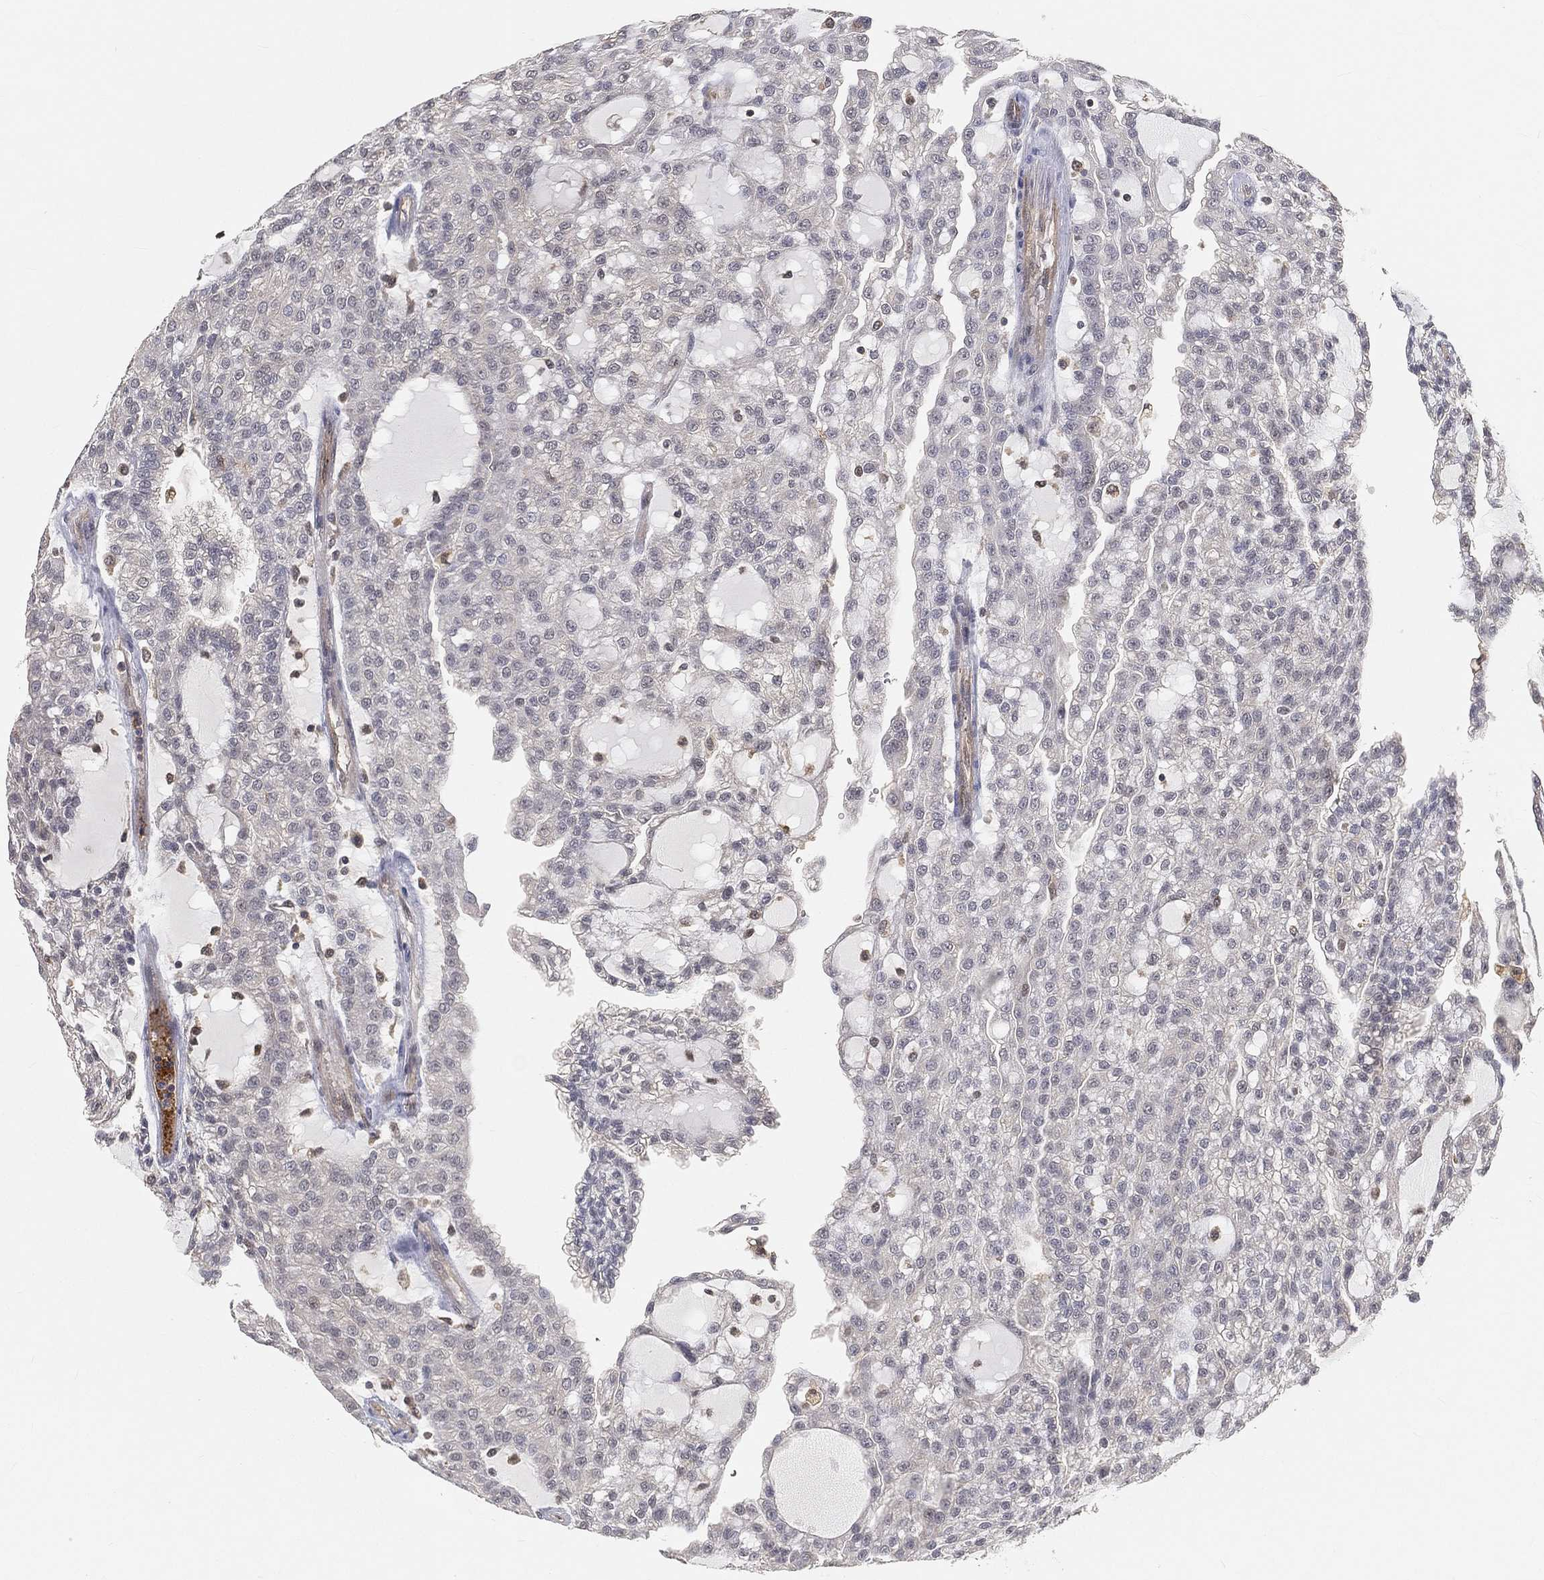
{"staining": {"intensity": "negative", "quantity": "none", "location": "none"}, "tissue": "renal cancer", "cell_type": "Tumor cells", "image_type": "cancer", "snomed": [{"axis": "morphology", "description": "Adenocarcinoma, NOS"}, {"axis": "topography", "description": "Kidney"}], "caption": "Human renal adenocarcinoma stained for a protein using immunohistochemistry (IHC) displays no staining in tumor cells.", "gene": "MAPK1", "patient": {"sex": "male", "age": 63}}